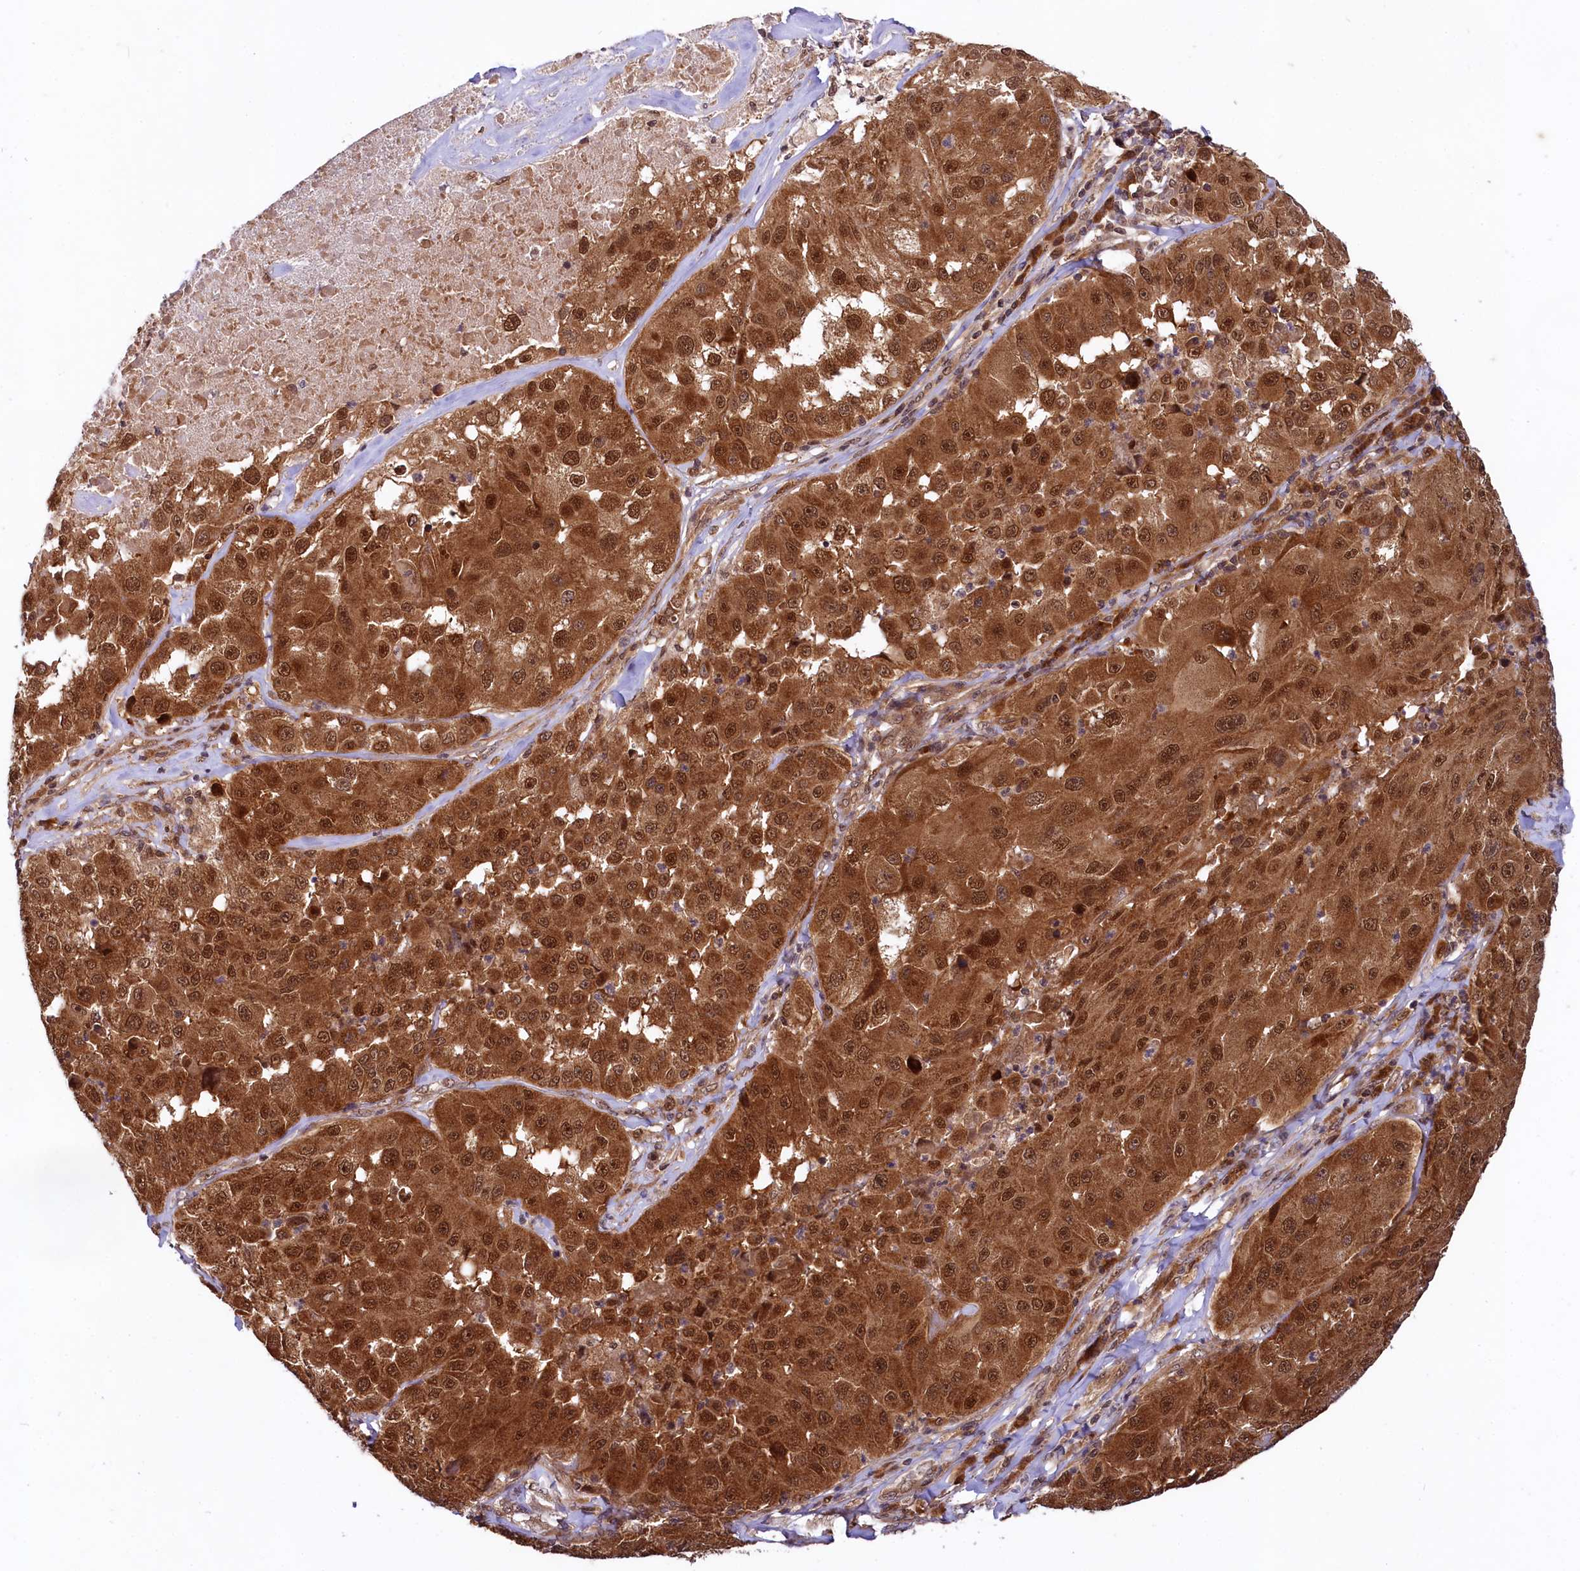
{"staining": {"intensity": "strong", "quantity": ">75%", "location": "cytoplasmic/membranous,nuclear"}, "tissue": "melanoma", "cell_type": "Tumor cells", "image_type": "cancer", "snomed": [{"axis": "morphology", "description": "Malignant melanoma, Metastatic site"}, {"axis": "topography", "description": "Lymph node"}], "caption": "Immunohistochemistry (IHC) histopathology image of neoplastic tissue: malignant melanoma (metastatic site) stained using immunohistochemistry (IHC) displays high levels of strong protein expression localized specifically in the cytoplasmic/membranous and nuclear of tumor cells, appearing as a cytoplasmic/membranous and nuclear brown color.", "gene": "UBE3A", "patient": {"sex": "male", "age": 62}}